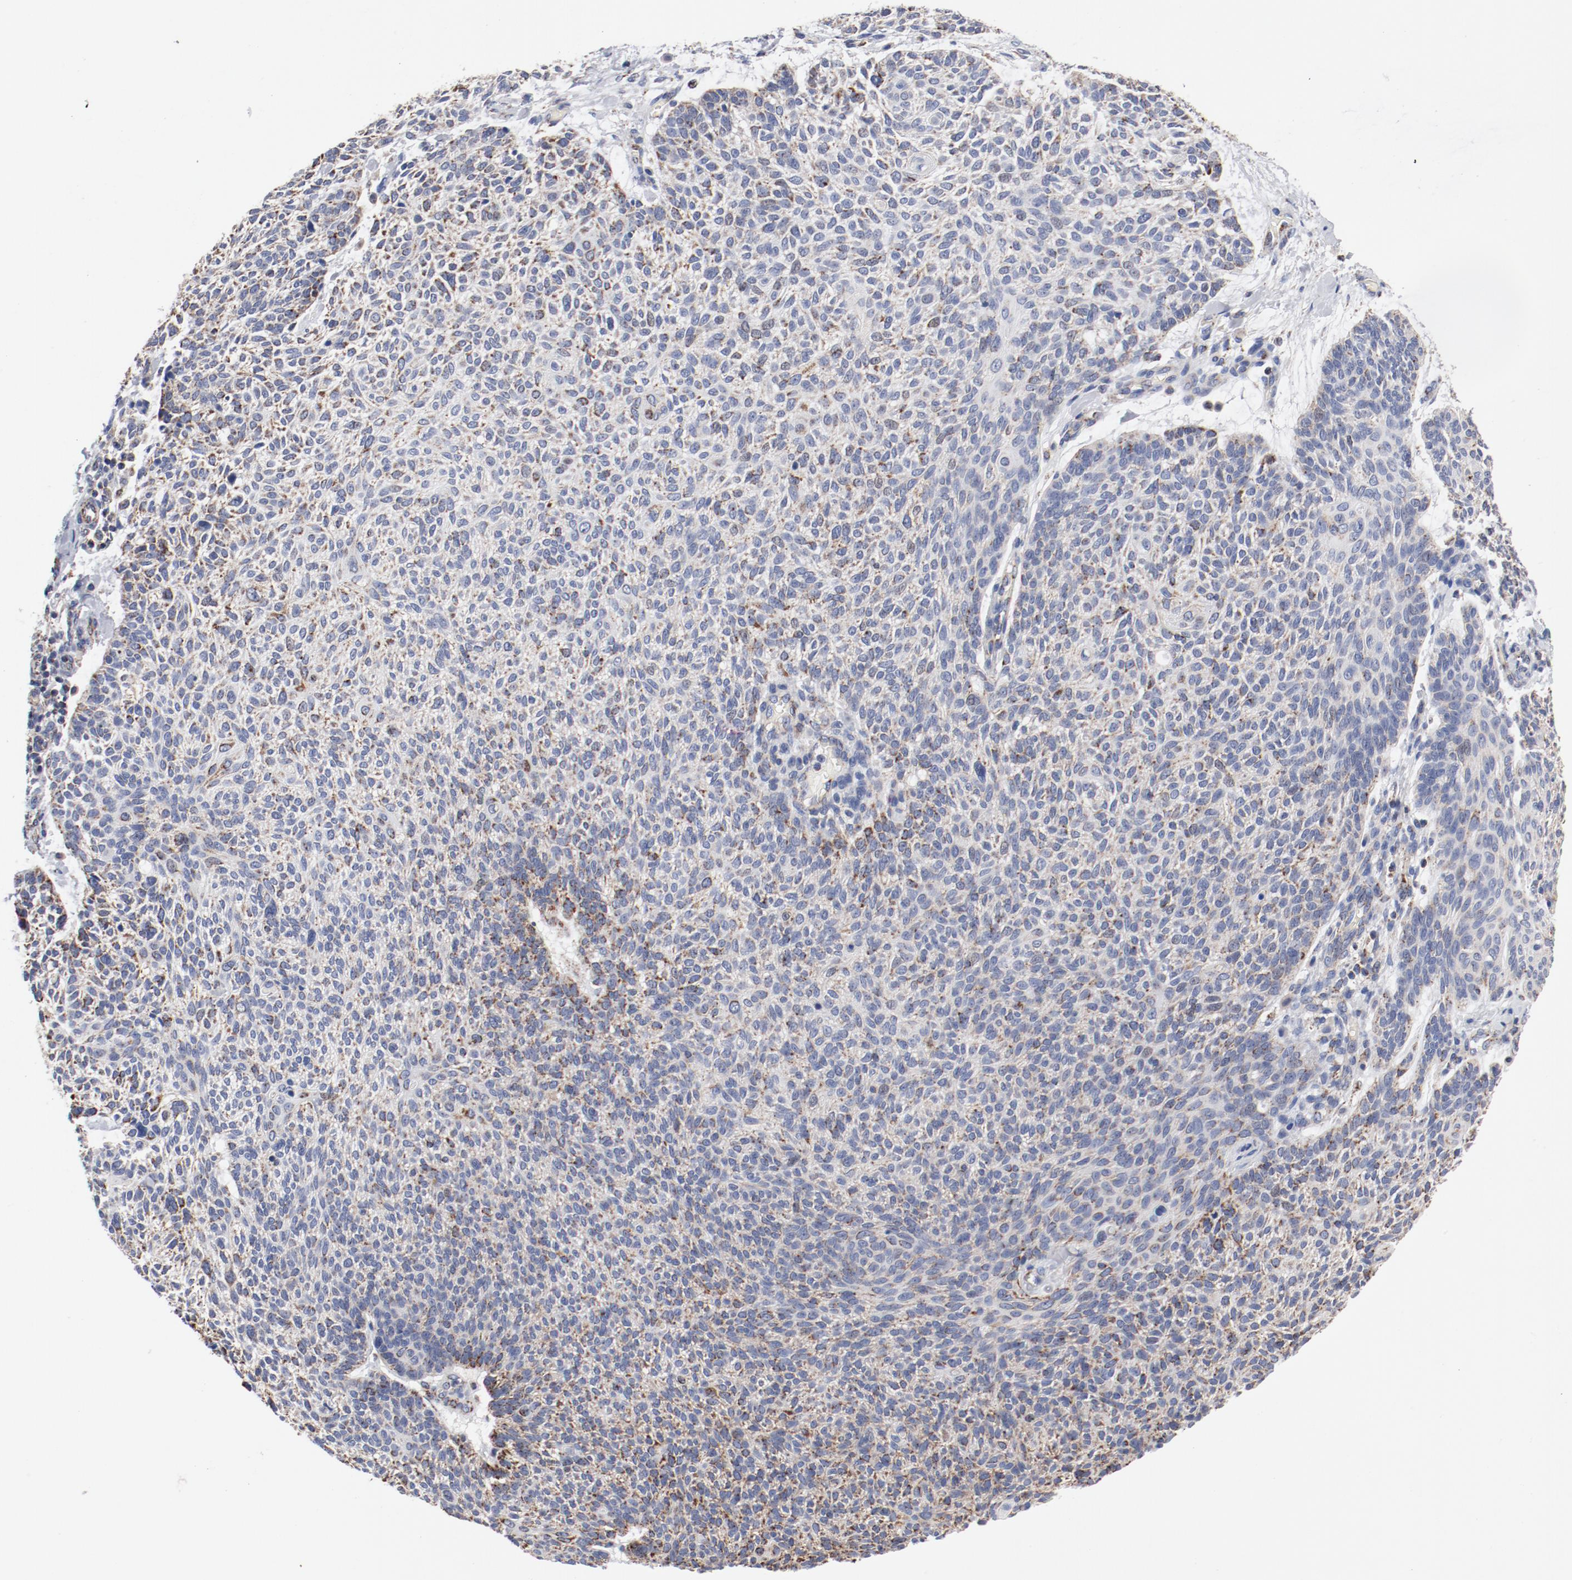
{"staining": {"intensity": "weak", "quantity": ">75%", "location": "cytoplasmic/membranous"}, "tissue": "skin cancer", "cell_type": "Tumor cells", "image_type": "cancer", "snomed": [{"axis": "morphology", "description": "Normal tissue, NOS"}, {"axis": "morphology", "description": "Basal cell carcinoma"}, {"axis": "topography", "description": "Skin"}], "caption": "Immunohistochemistry of human skin cancer reveals low levels of weak cytoplasmic/membranous positivity in about >75% of tumor cells.", "gene": "NDUFV2", "patient": {"sex": "female", "age": 70}}